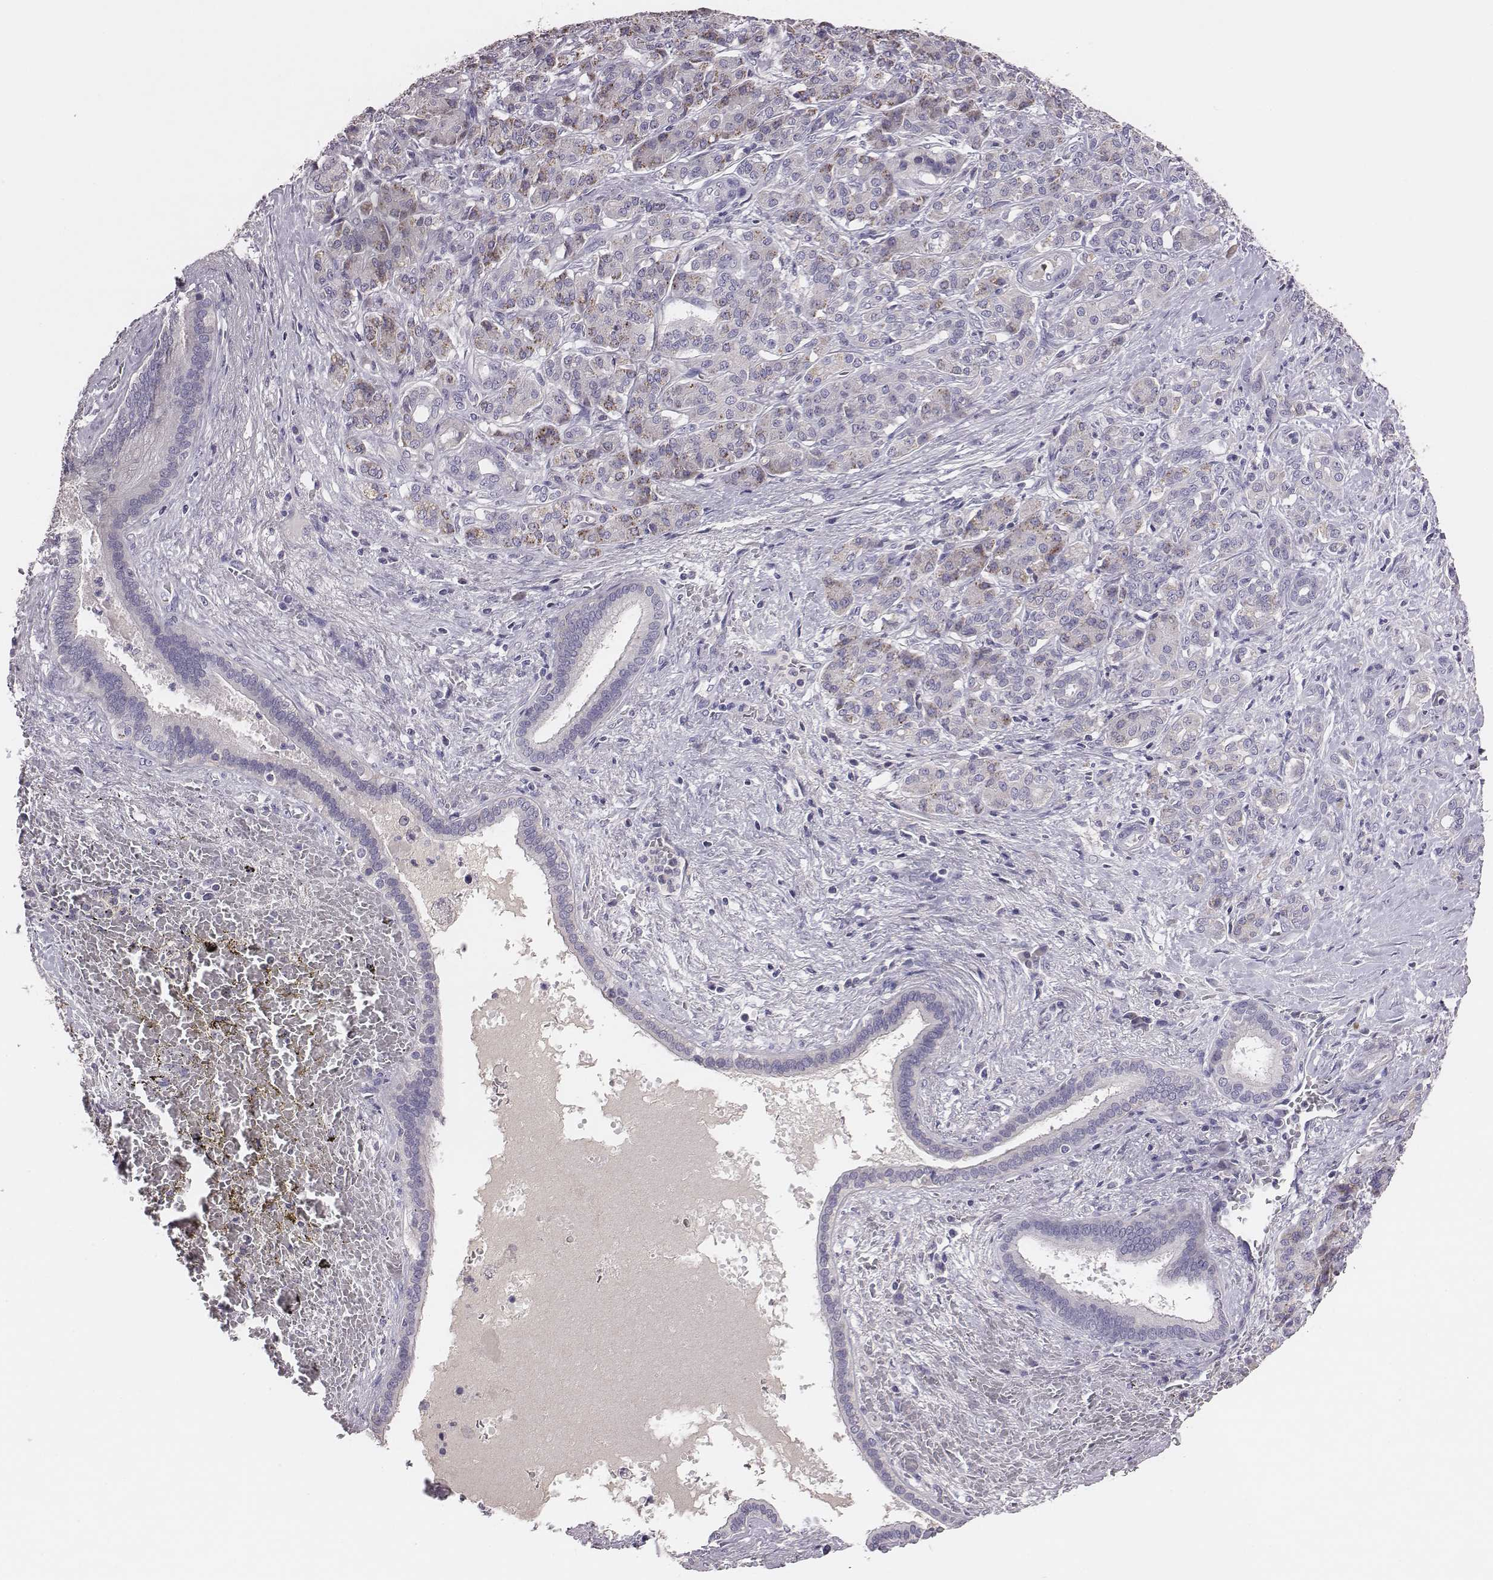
{"staining": {"intensity": "negative", "quantity": "none", "location": "none"}, "tissue": "pancreatic cancer", "cell_type": "Tumor cells", "image_type": "cancer", "snomed": [{"axis": "morphology", "description": "Normal tissue, NOS"}, {"axis": "morphology", "description": "Inflammation, NOS"}, {"axis": "morphology", "description": "Adenocarcinoma, NOS"}, {"axis": "topography", "description": "Pancreas"}], "caption": "Tumor cells are negative for protein expression in human pancreatic adenocarcinoma. The staining was performed using DAB (3,3'-diaminobenzidine) to visualize the protein expression in brown, while the nuclei were stained in blue with hematoxylin (Magnification: 20x).", "gene": "EN1", "patient": {"sex": "male", "age": 57}}